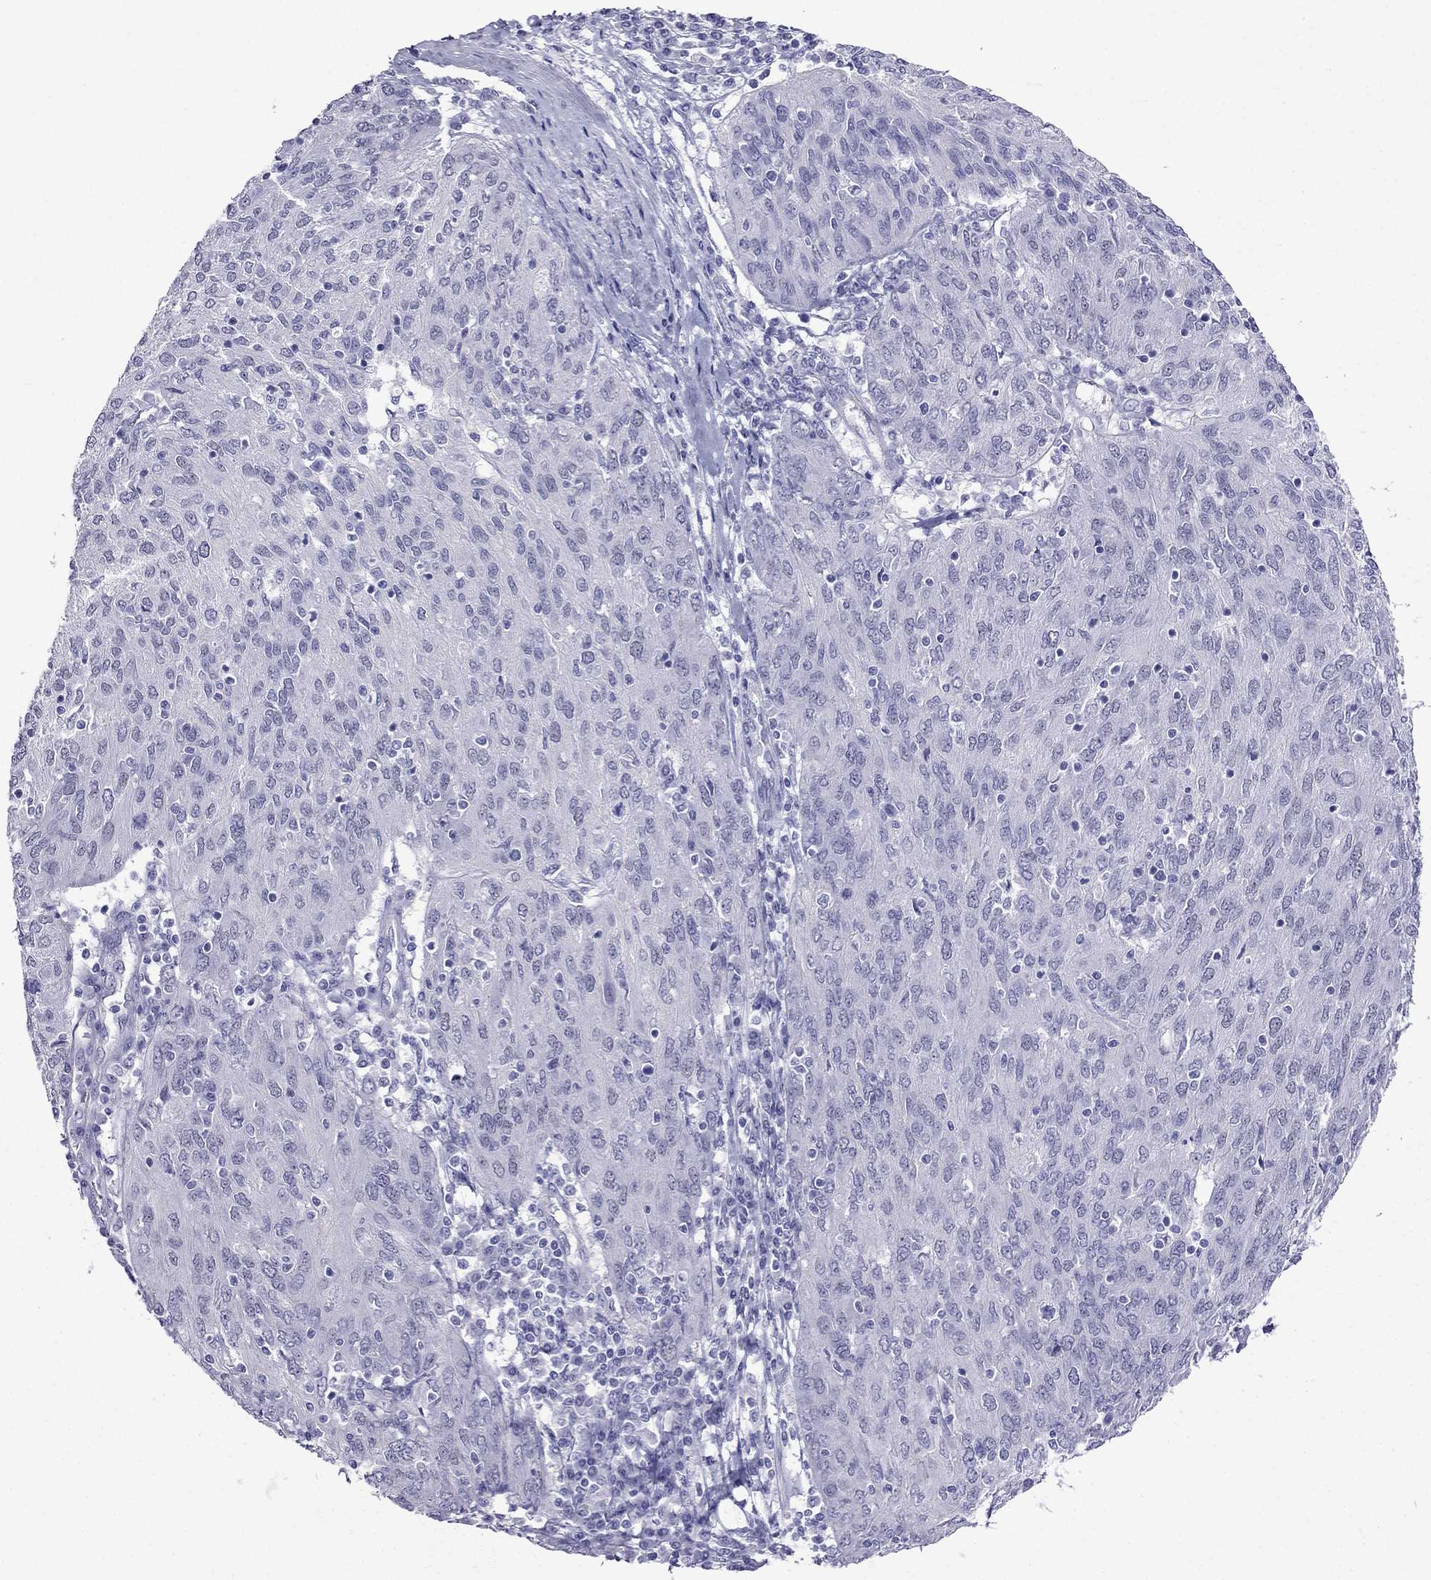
{"staining": {"intensity": "negative", "quantity": "none", "location": "none"}, "tissue": "ovarian cancer", "cell_type": "Tumor cells", "image_type": "cancer", "snomed": [{"axis": "morphology", "description": "Carcinoma, endometroid"}, {"axis": "topography", "description": "Ovary"}], "caption": "This is an immunohistochemistry micrograph of human ovarian endometroid carcinoma. There is no expression in tumor cells.", "gene": "MGP", "patient": {"sex": "female", "age": 50}}